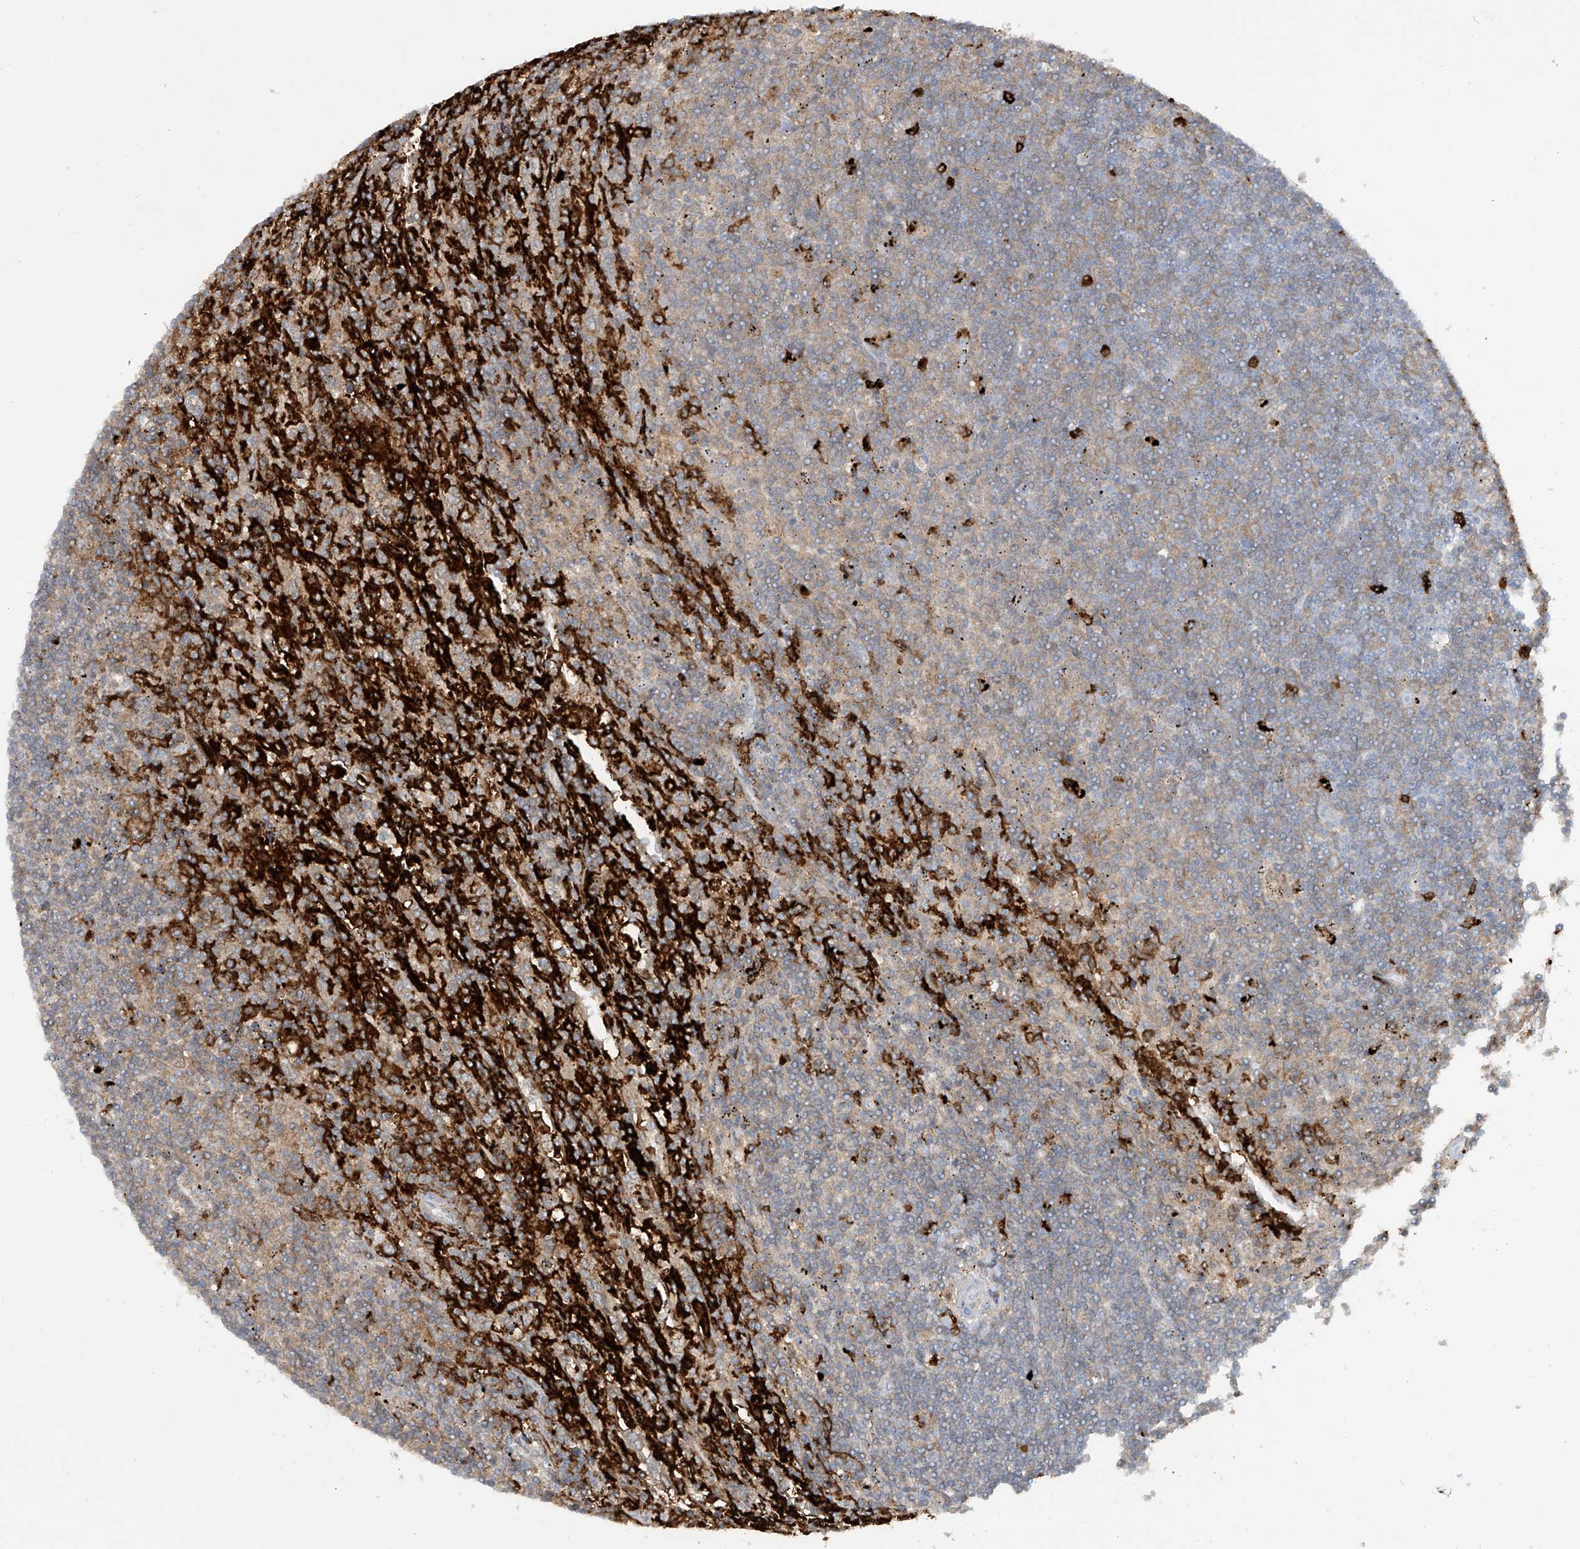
{"staining": {"intensity": "negative", "quantity": "none", "location": "none"}, "tissue": "lymphoma", "cell_type": "Tumor cells", "image_type": "cancer", "snomed": [{"axis": "morphology", "description": "Malignant lymphoma, non-Hodgkin's type, Low grade"}, {"axis": "topography", "description": "Spleen"}], "caption": "Immunohistochemical staining of human lymphoma demonstrates no significant positivity in tumor cells.", "gene": "FCGR3A", "patient": {"sex": "male", "age": 76}}